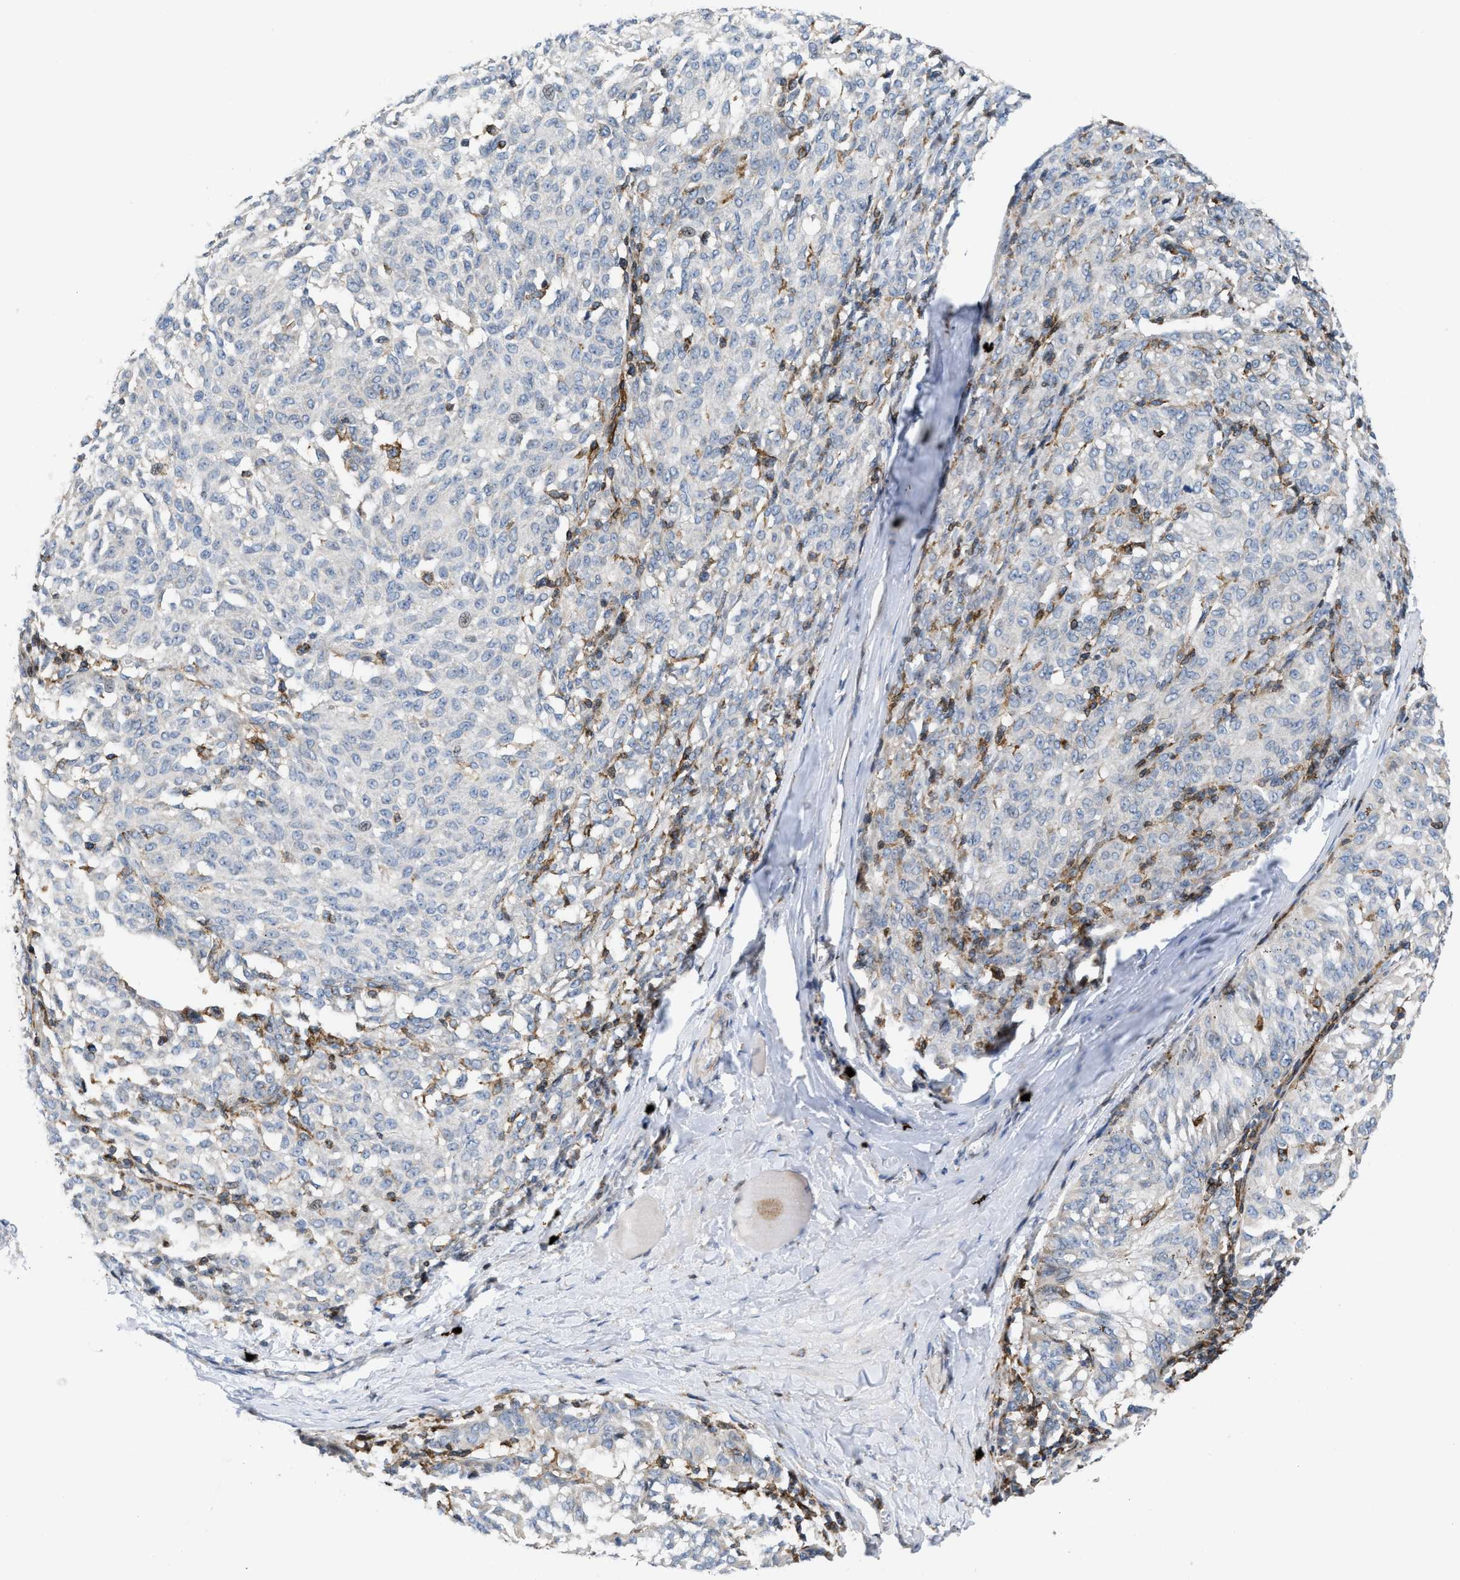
{"staining": {"intensity": "negative", "quantity": "none", "location": "none"}, "tissue": "melanoma", "cell_type": "Tumor cells", "image_type": "cancer", "snomed": [{"axis": "morphology", "description": "Malignant melanoma, NOS"}, {"axis": "topography", "description": "Skin"}], "caption": "High power microscopy histopathology image of an immunohistochemistry (IHC) histopathology image of melanoma, revealing no significant staining in tumor cells. Nuclei are stained in blue.", "gene": "ATP9A", "patient": {"sex": "female", "age": 72}}